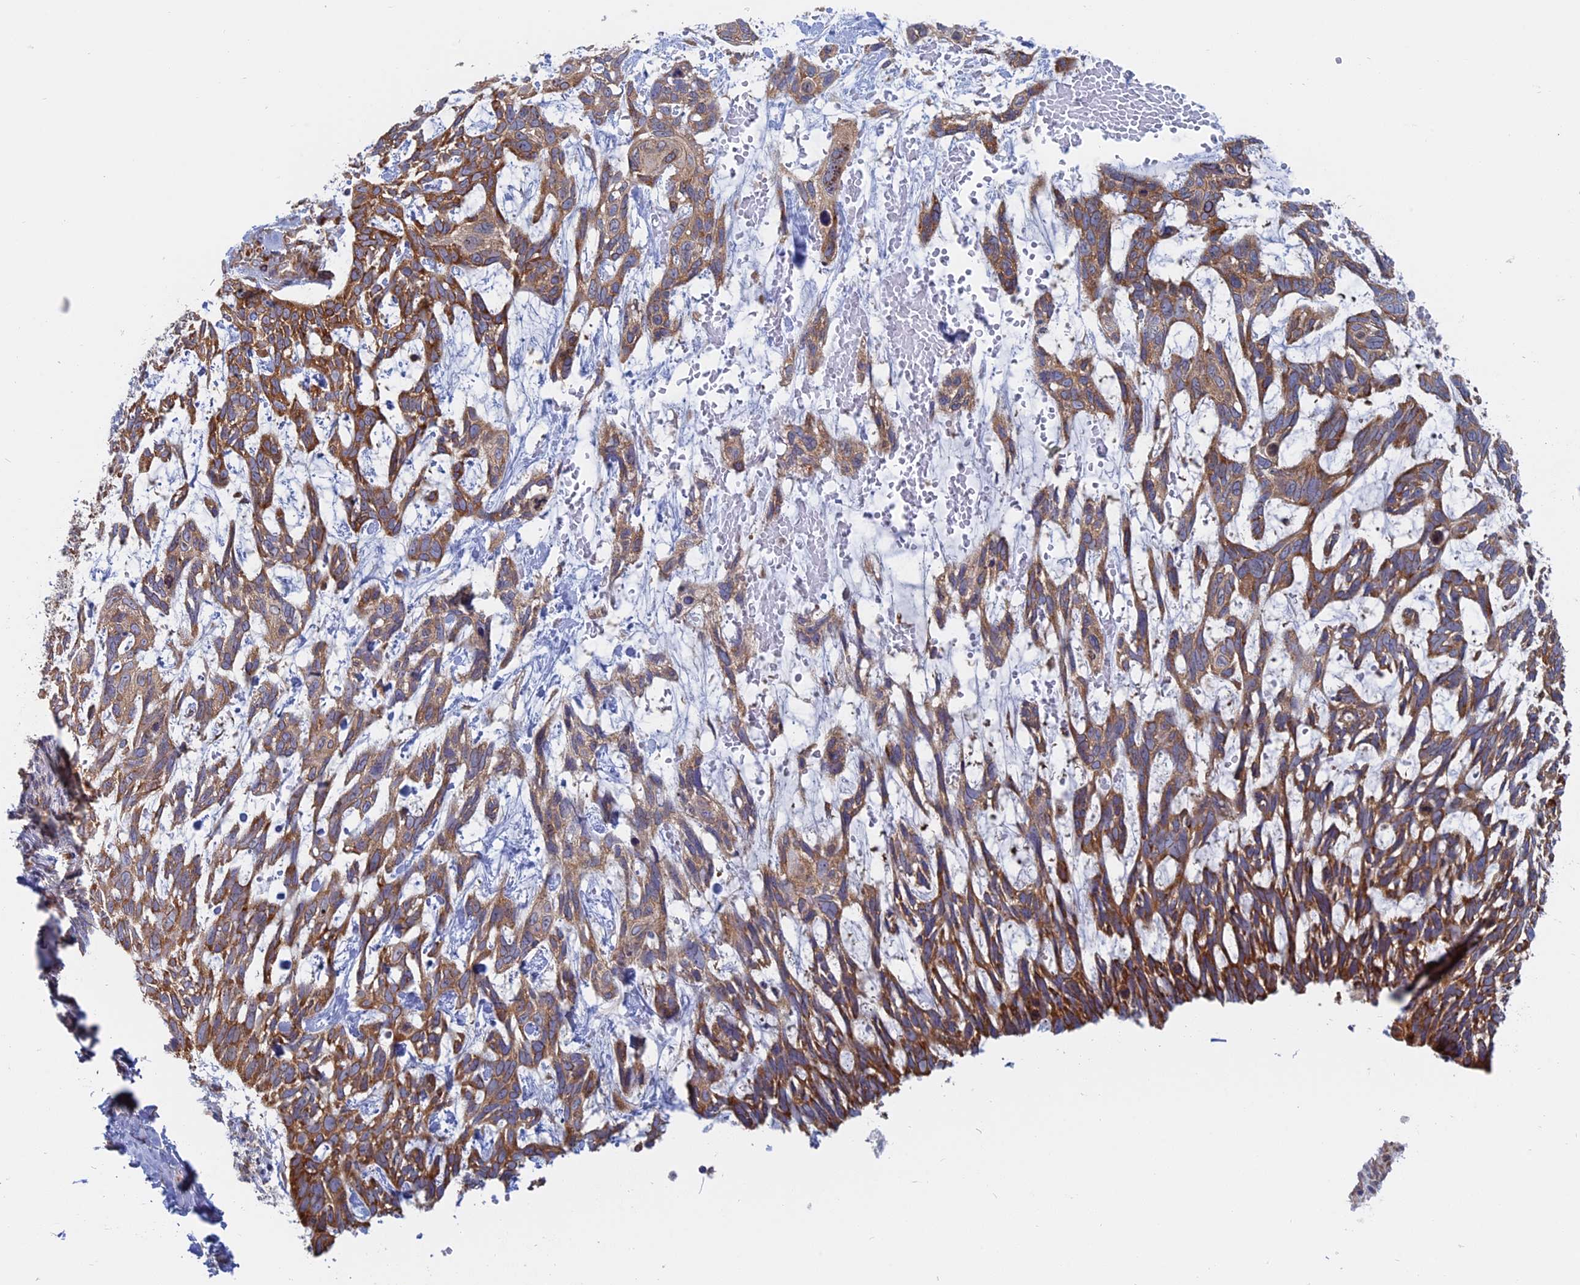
{"staining": {"intensity": "moderate", "quantity": ">75%", "location": "cytoplasmic/membranous"}, "tissue": "skin cancer", "cell_type": "Tumor cells", "image_type": "cancer", "snomed": [{"axis": "morphology", "description": "Basal cell carcinoma"}, {"axis": "topography", "description": "Skin"}], "caption": "A high-resolution photomicrograph shows immunohistochemistry (IHC) staining of basal cell carcinoma (skin), which reveals moderate cytoplasmic/membranous expression in approximately >75% of tumor cells.", "gene": "TBC1D30", "patient": {"sex": "male", "age": 88}}